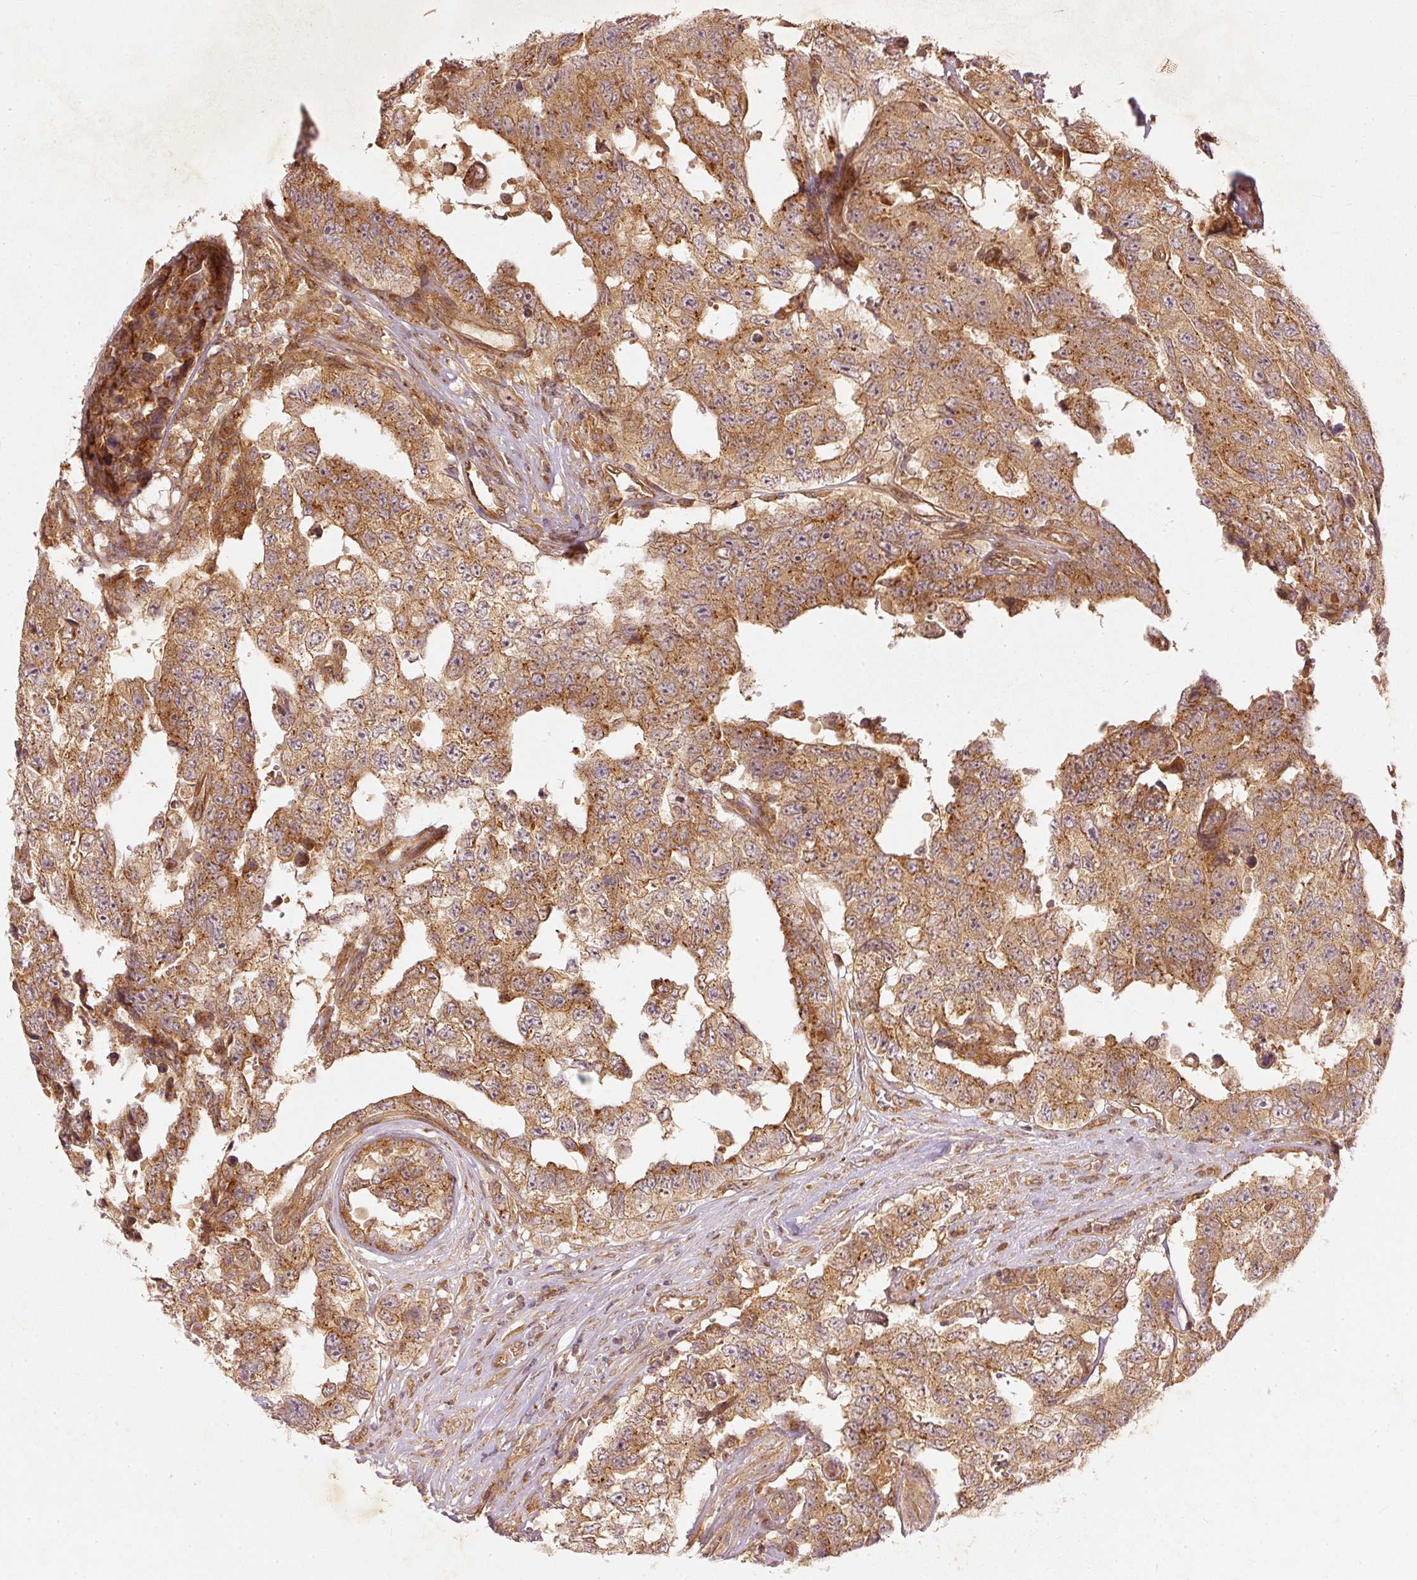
{"staining": {"intensity": "moderate", "quantity": ">75%", "location": "cytoplasmic/membranous"}, "tissue": "testis cancer", "cell_type": "Tumor cells", "image_type": "cancer", "snomed": [{"axis": "morphology", "description": "Normal tissue, NOS"}, {"axis": "morphology", "description": "Carcinoma, Embryonal, NOS"}, {"axis": "topography", "description": "Testis"}, {"axis": "topography", "description": "Epididymis"}], "caption": "Testis cancer (embryonal carcinoma) tissue exhibits moderate cytoplasmic/membranous staining in about >75% of tumor cells, visualized by immunohistochemistry. (Brightfield microscopy of DAB IHC at high magnification).", "gene": "ZNF580", "patient": {"sex": "male", "age": 25}}